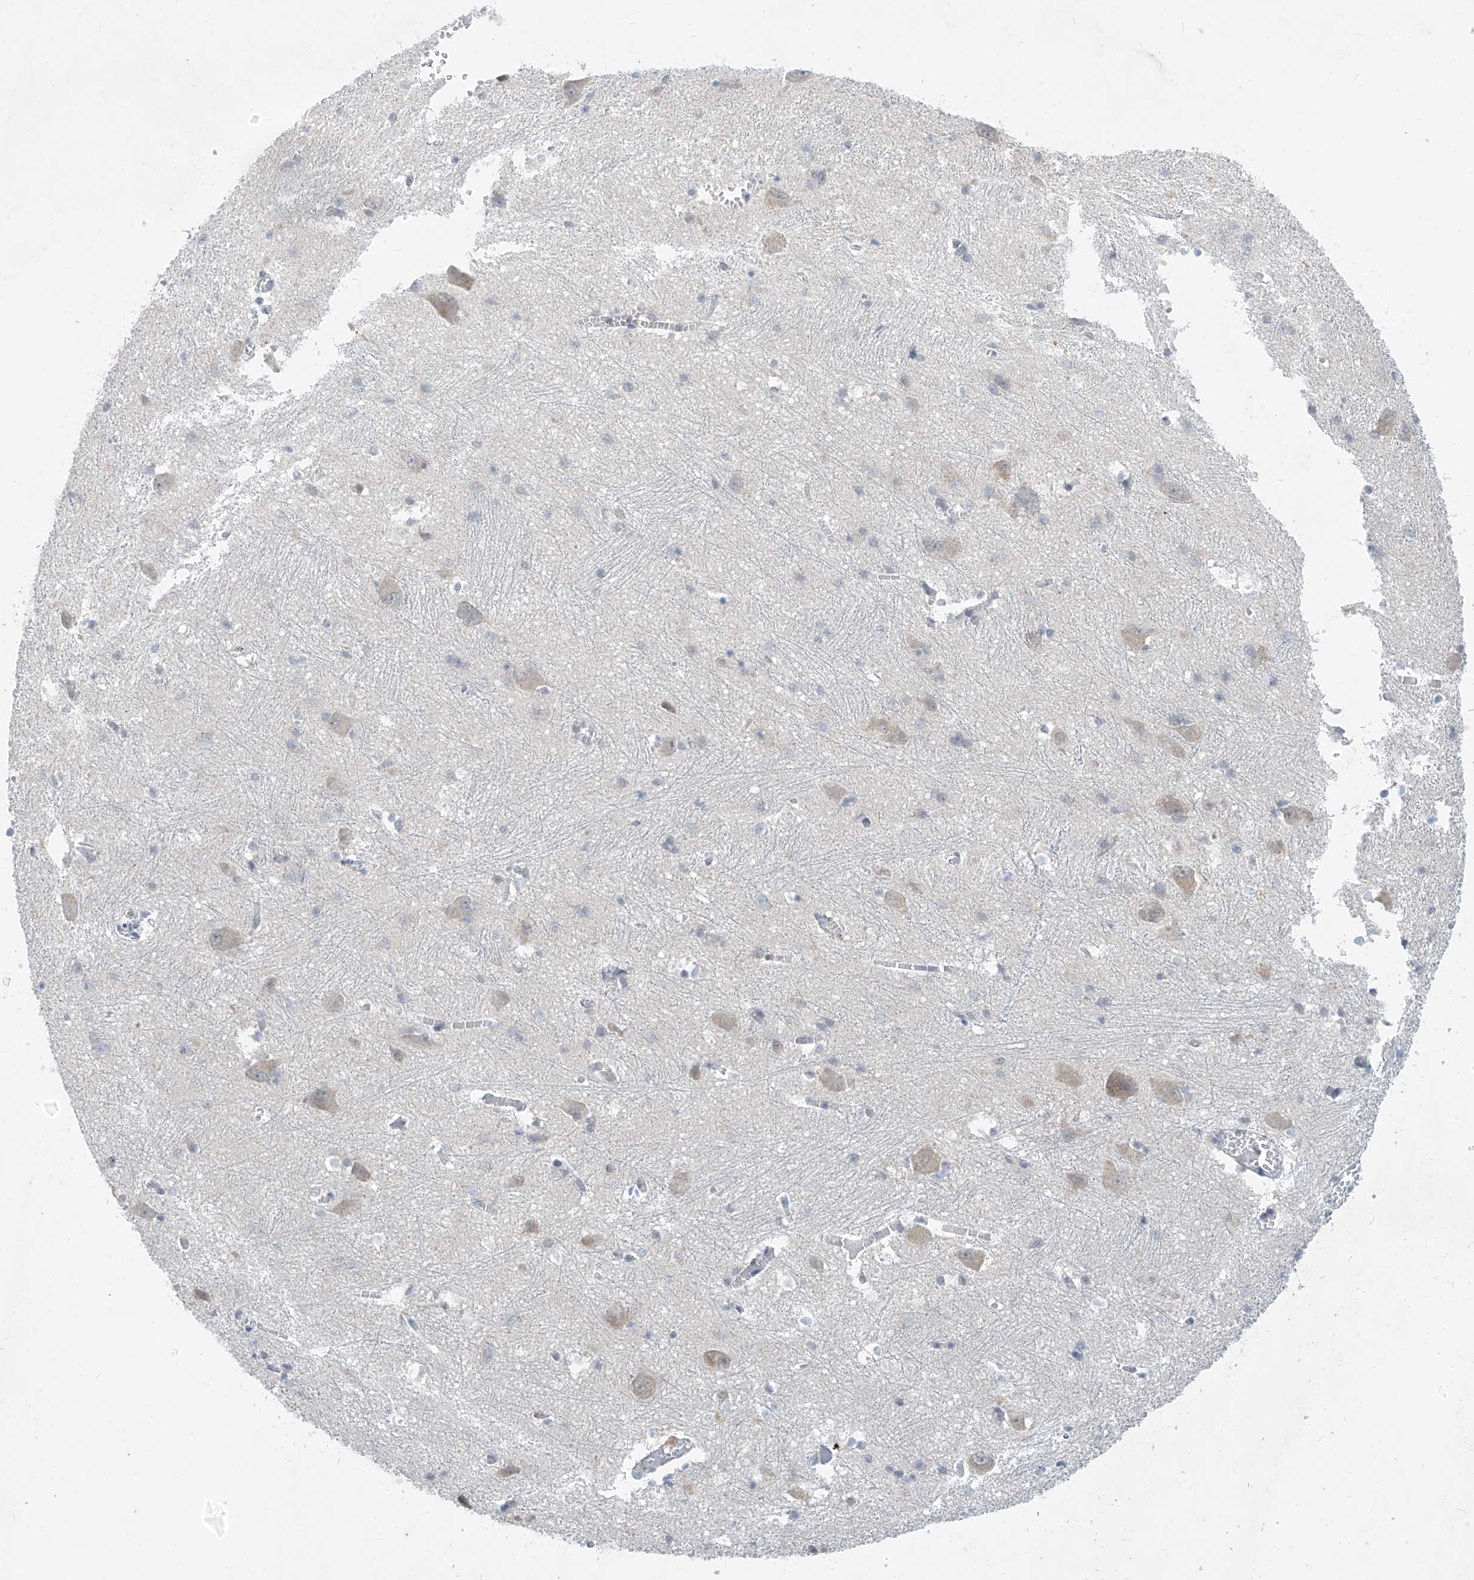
{"staining": {"intensity": "negative", "quantity": "none", "location": "none"}, "tissue": "caudate", "cell_type": "Glial cells", "image_type": "normal", "snomed": [{"axis": "morphology", "description": "Normal tissue, NOS"}, {"axis": "topography", "description": "Lateral ventricle wall"}], "caption": "Human caudate stained for a protein using IHC reveals no staining in glial cells.", "gene": "APLF", "patient": {"sex": "male", "age": 37}}